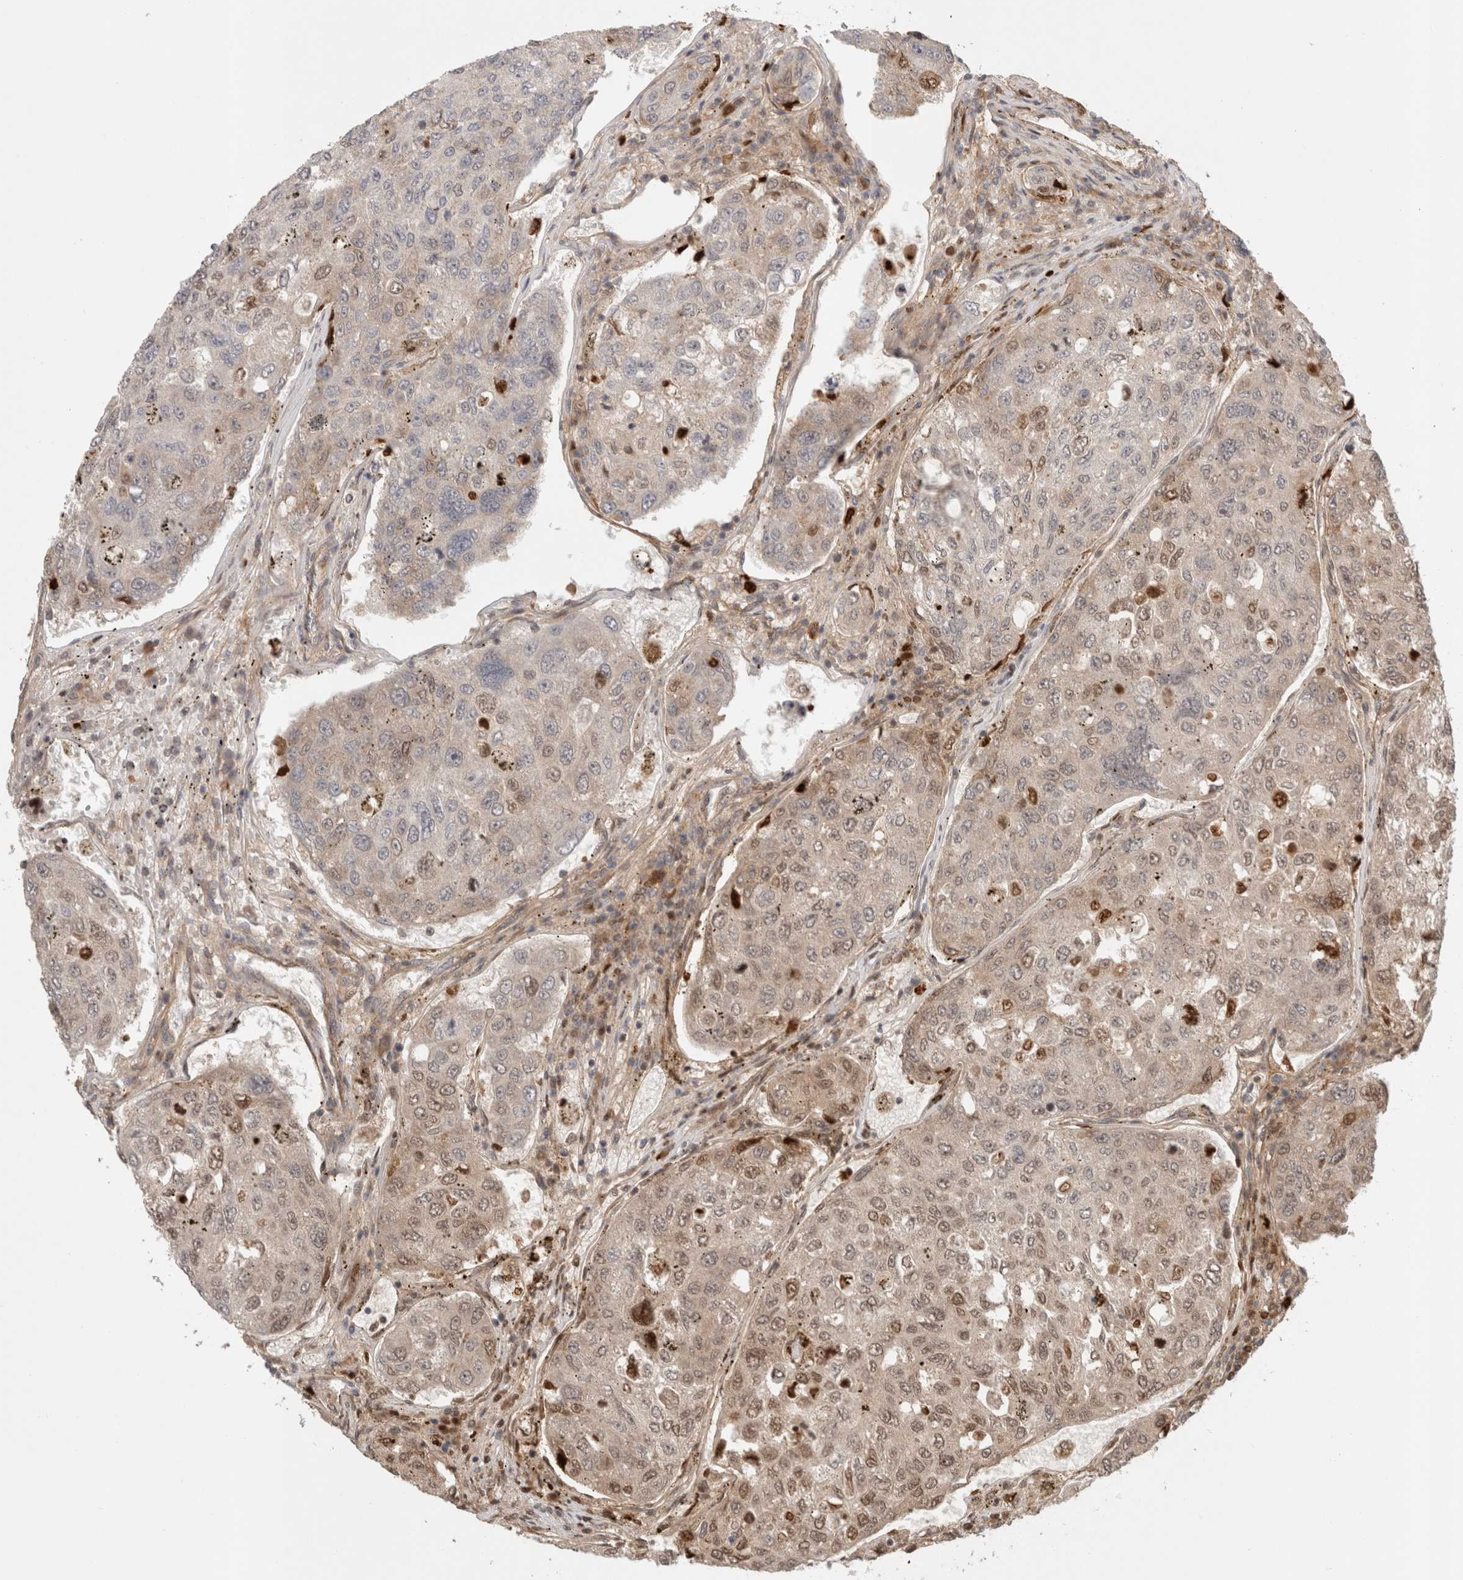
{"staining": {"intensity": "moderate", "quantity": "<25%", "location": "nuclear"}, "tissue": "urothelial cancer", "cell_type": "Tumor cells", "image_type": "cancer", "snomed": [{"axis": "morphology", "description": "Urothelial carcinoma, High grade"}, {"axis": "topography", "description": "Lymph node"}, {"axis": "topography", "description": "Urinary bladder"}], "caption": "Moderate nuclear staining for a protein is appreciated in about <25% of tumor cells of high-grade urothelial carcinoma using immunohistochemistry.", "gene": "HSPG2", "patient": {"sex": "male", "age": 51}}